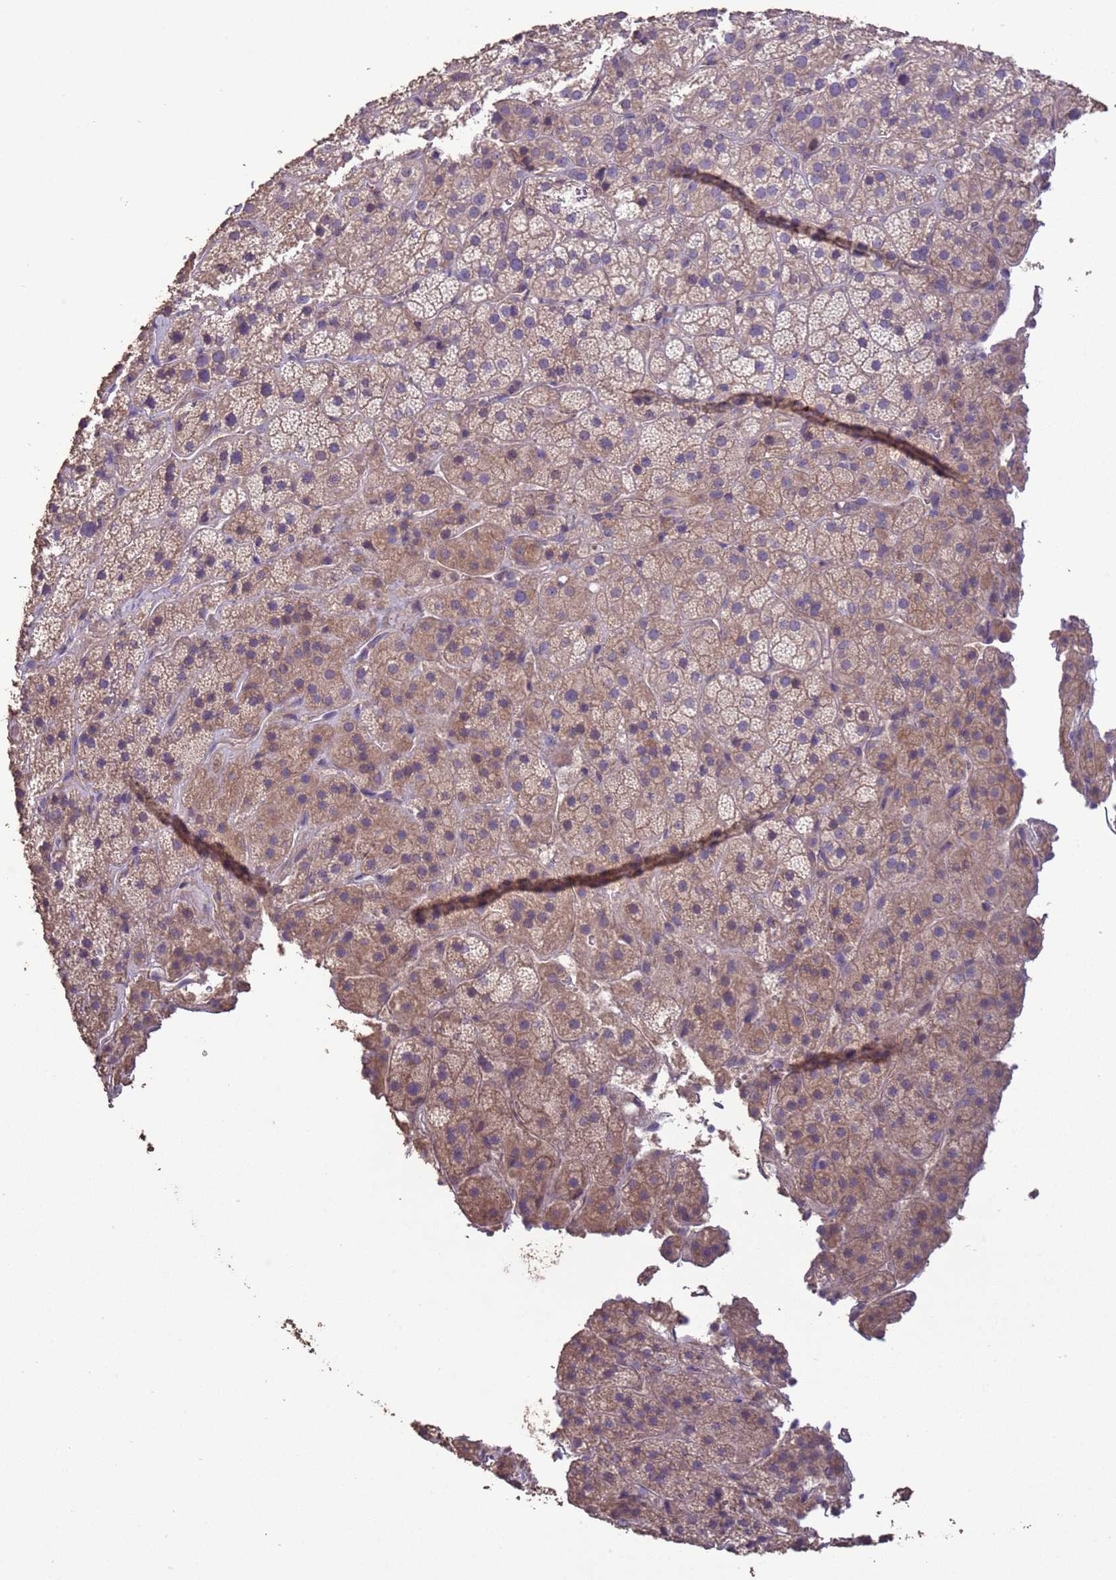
{"staining": {"intensity": "moderate", "quantity": "25%-75%", "location": "cytoplasmic/membranous"}, "tissue": "adrenal gland", "cell_type": "Glandular cells", "image_type": "normal", "snomed": [{"axis": "morphology", "description": "Normal tissue, NOS"}, {"axis": "topography", "description": "Adrenal gland"}], "caption": "Immunohistochemistry staining of unremarkable adrenal gland, which exhibits medium levels of moderate cytoplasmic/membranous staining in about 25%-75% of glandular cells indicating moderate cytoplasmic/membranous protein expression. The staining was performed using DAB (brown) for protein detection and nuclei were counterstained in hematoxylin (blue).", "gene": "SLC9B2", "patient": {"sex": "female", "age": 70}}